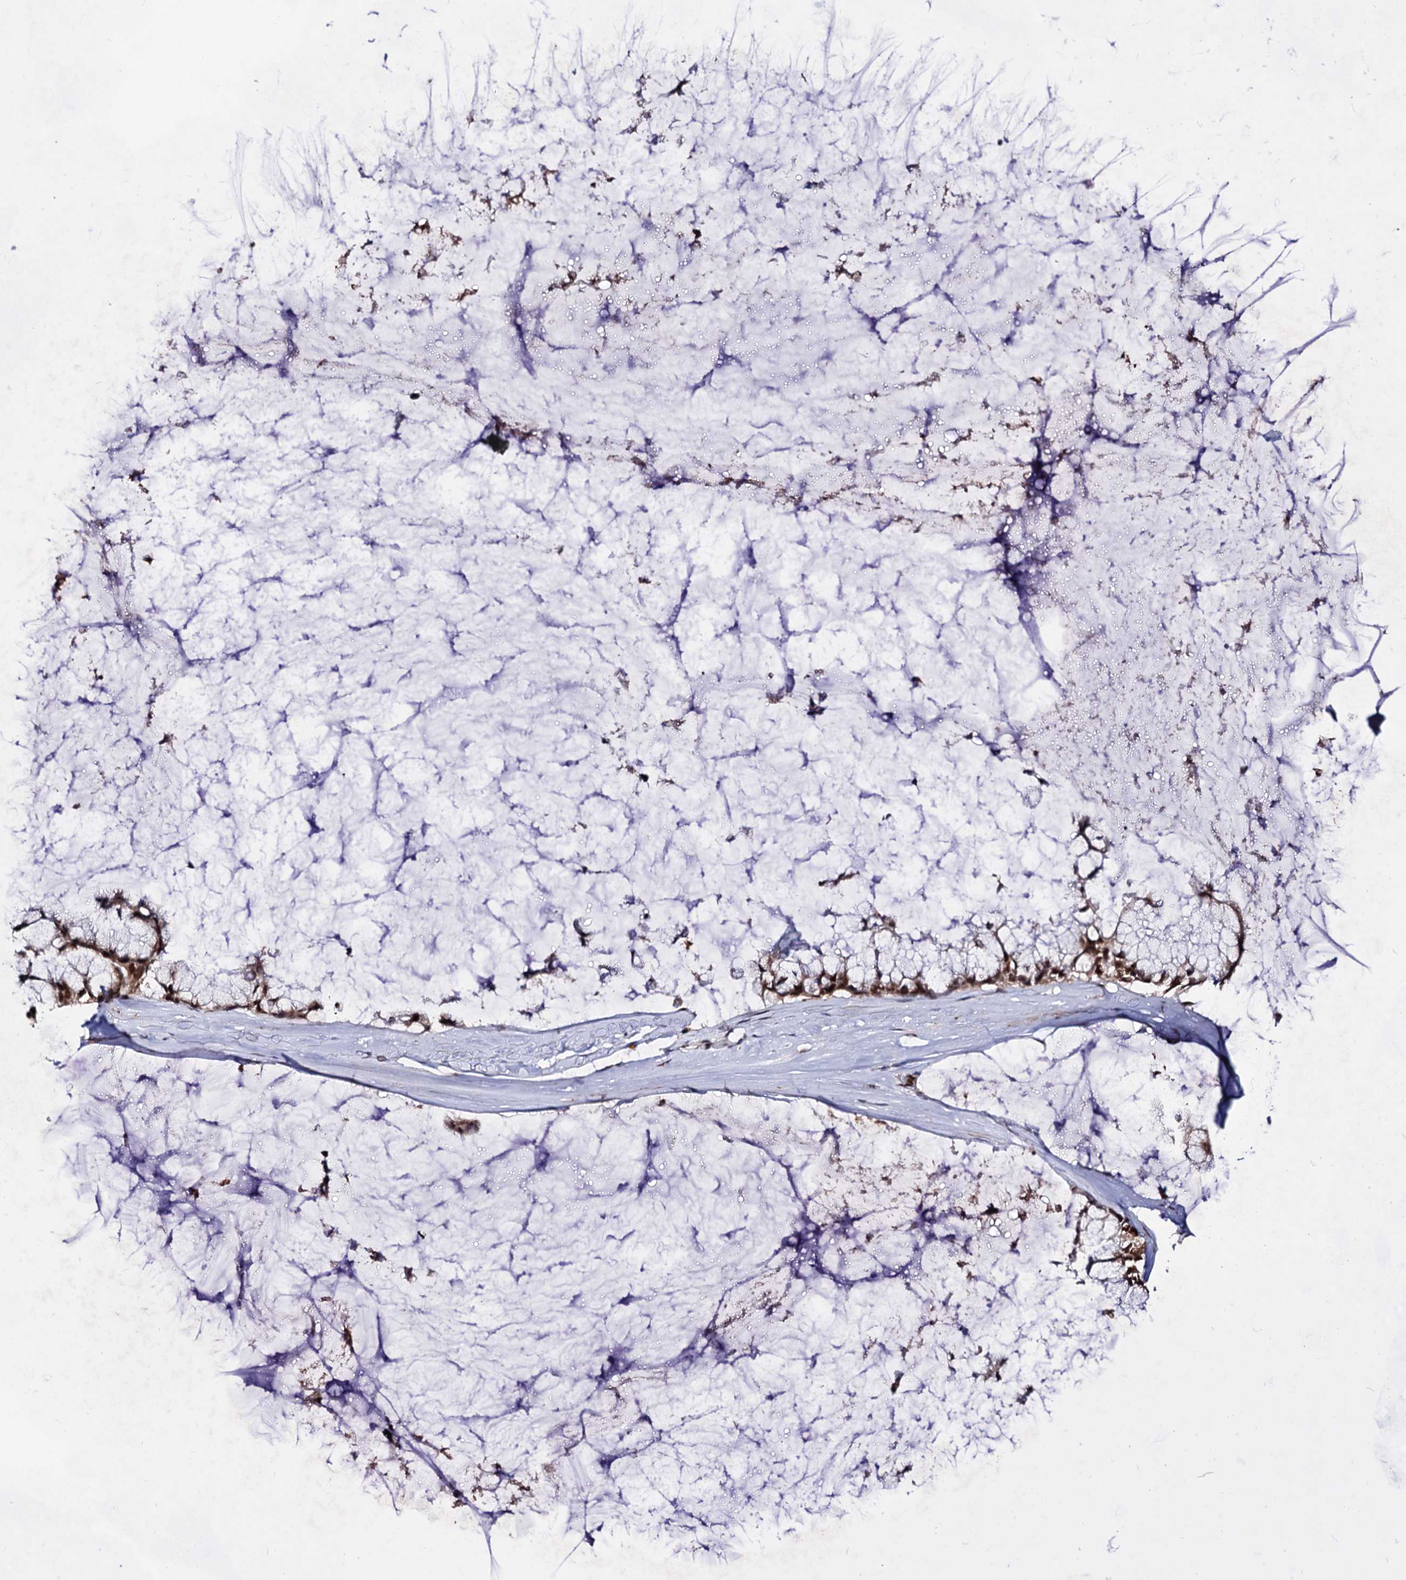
{"staining": {"intensity": "strong", "quantity": ">75%", "location": "nuclear"}, "tissue": "ovarian cancer", "cell_type": "Tumor cells", "image_type": "cancer", "snomed": [{"axis": "morphology", "description": "Cystadenocarcinoma, mucinous, NOS"}, {"axis": "topography", "description": "Ovary"}], "caption": "The image exhibits staining of ovarian cancer (mucinous cystadenocarcinoma), revealing strong nuclear protein staining (brown color) within tumor cells.", "gene": "EXOSC10", "patient": {"sex": "female", "age": 39}}